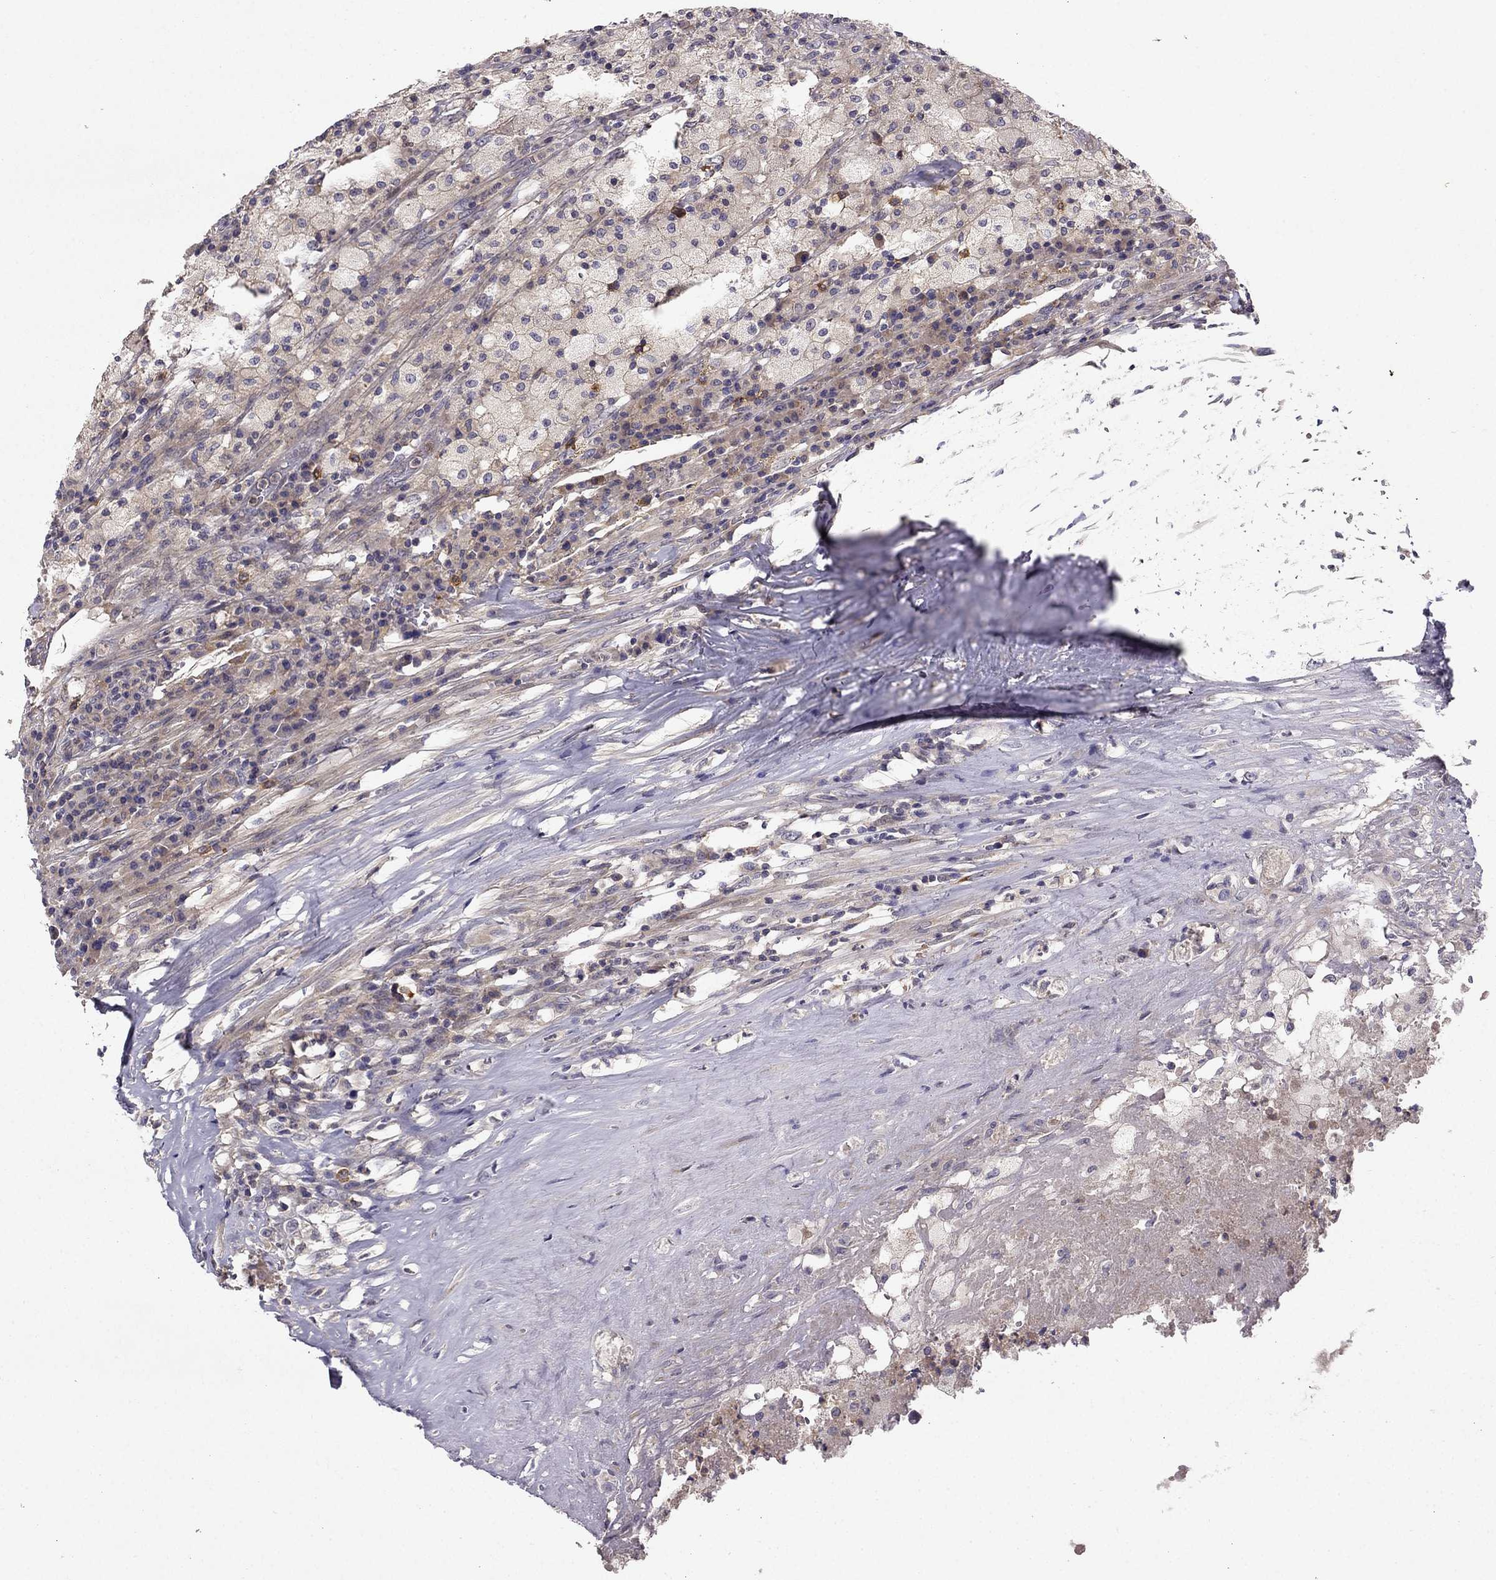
{"staining": {"intensity": "moderate", "quantity": "<25%", "location": "cytoplasmic/membranous"}, "tissue": "testis cancer", "cell_type": "Tumor cells", "image_type": "cancer", "snomed": [{"axis": "morphology", "description": "Necrosis, NOS"}, {"axis": "morphology", "description": "Carcinoma, Embryonal, NOS"}, {"axis": "topography", "description": "Testis"}], "caption": "Approximately <25% of tumor cells in human testis embryonal carcinoma reveal moderate cytoplasmic/membranous protein staining as visualized by brown immunohistochemical staining.", "gene": "STXBP5", "patient": {"sex": "male", "age": 19}}